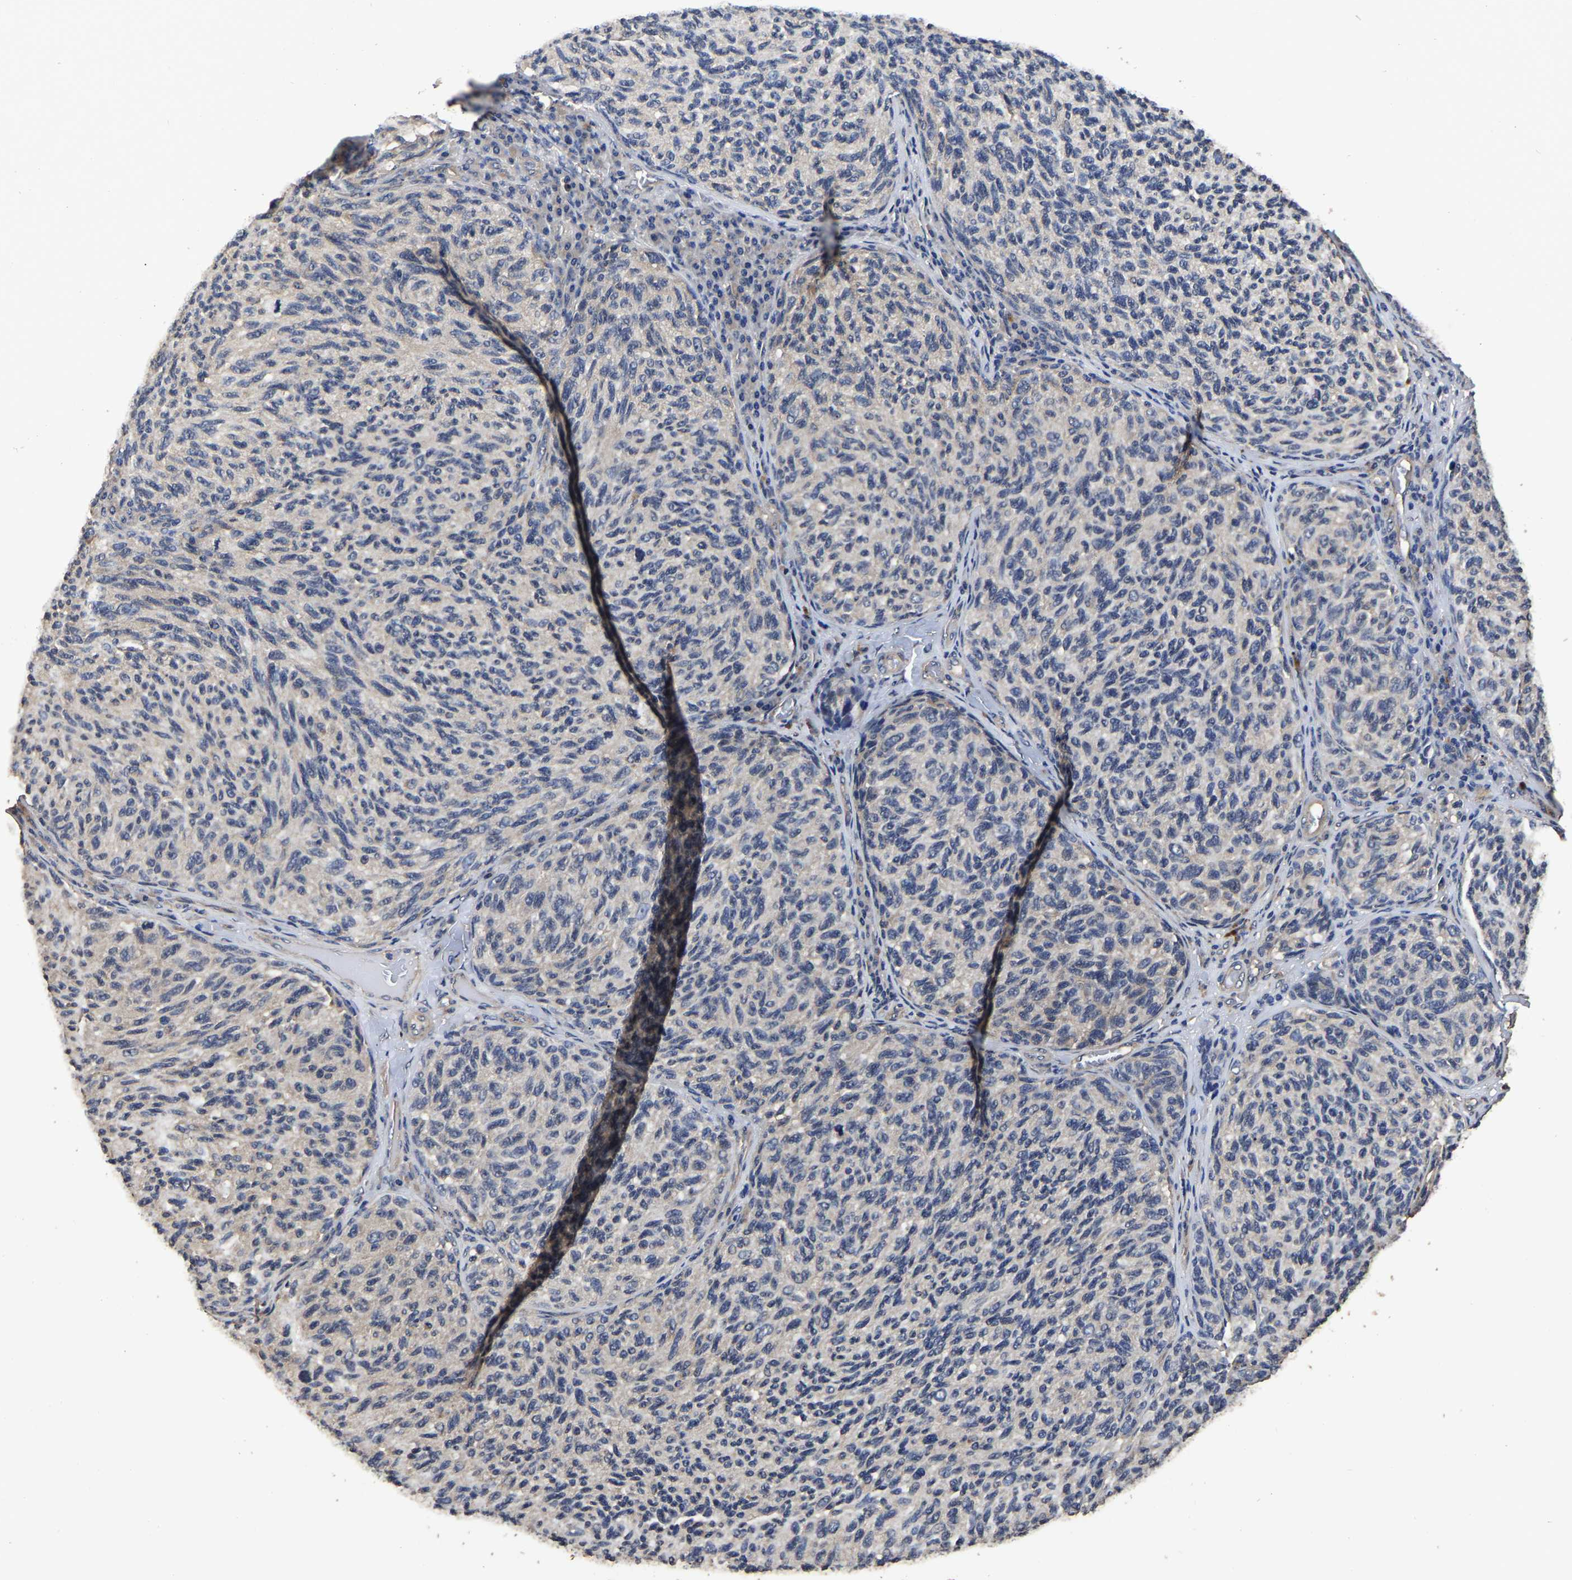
{"staining": {"intensity": "negative", "quantity": "none", "location": "none"}, "tissue": "melanoma", "cell_type": "Tumor cells", "image_type": "cancer", "snomed": [{"axis": "morphology", "description": "Malignant melanoma, NOS"}, {"axis": "topography", "description": "Skin"}], "caption": "An image of malignant melanoma stained for a protein exhibits no brown staining in tumor cells.", "gene": "STK32C", "patient": {"sex": "female", "age": 73}}